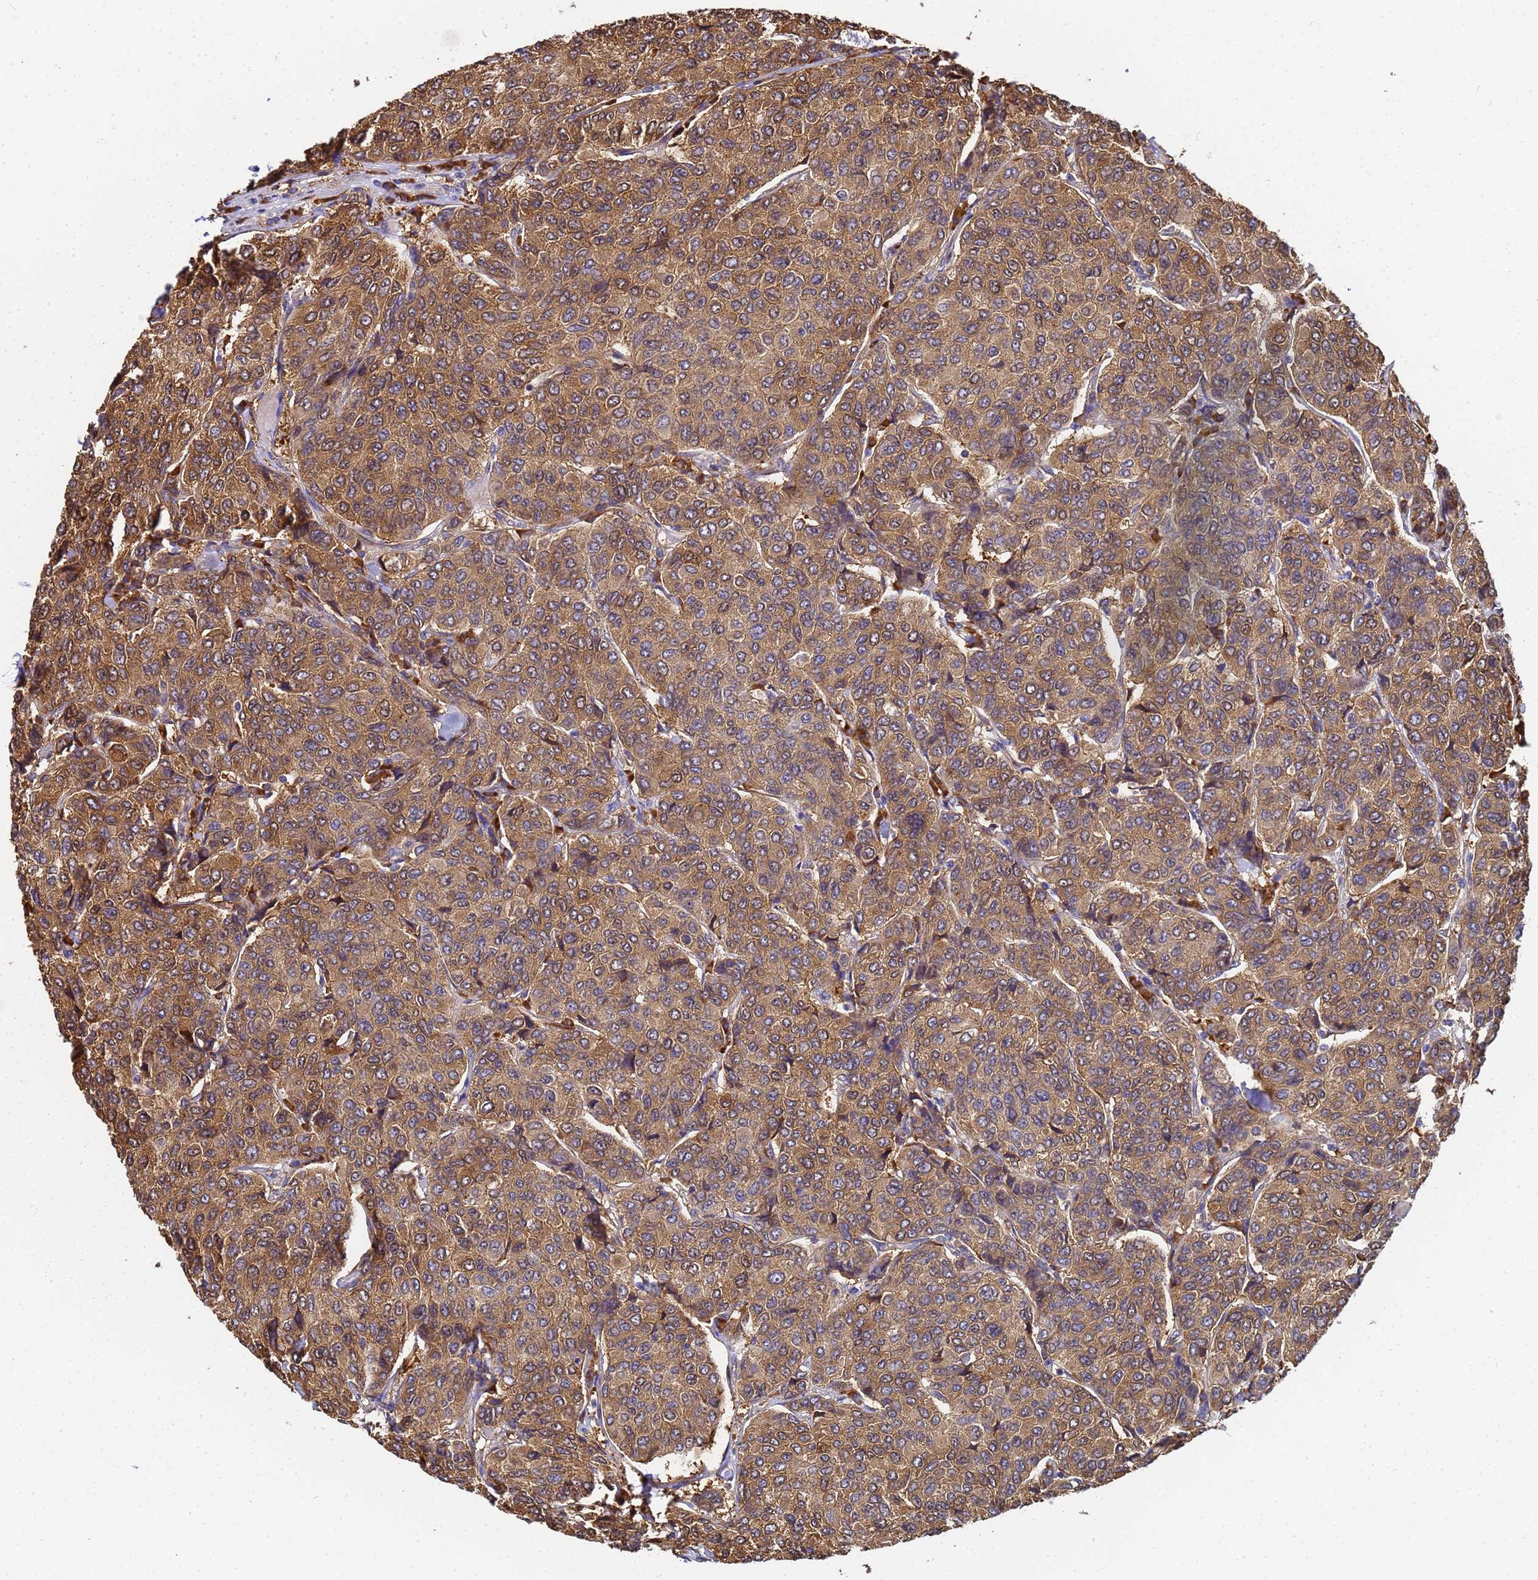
{"staining": {"intensity": "moderate", "quantity": ">75%", "location": "cytoplasmic/membranous"}, "tissue": "breast cancer", "cell_type": "Tumor cells", "image_type": "cancer", "snomed": [{"axis": "morphology", "description": "Duct carcinoma"}, {"axis": "topography", "description": "Breast"}], "caption": "A photomicrograph of infiltrating ductal carcinoma (breast) stained for a protein demonstrates moderate cytoplasmic/membranous brown staining in tumor cells.", "gene": "NME1-NME2", "patient": {"sex": "female", "age": 55}}